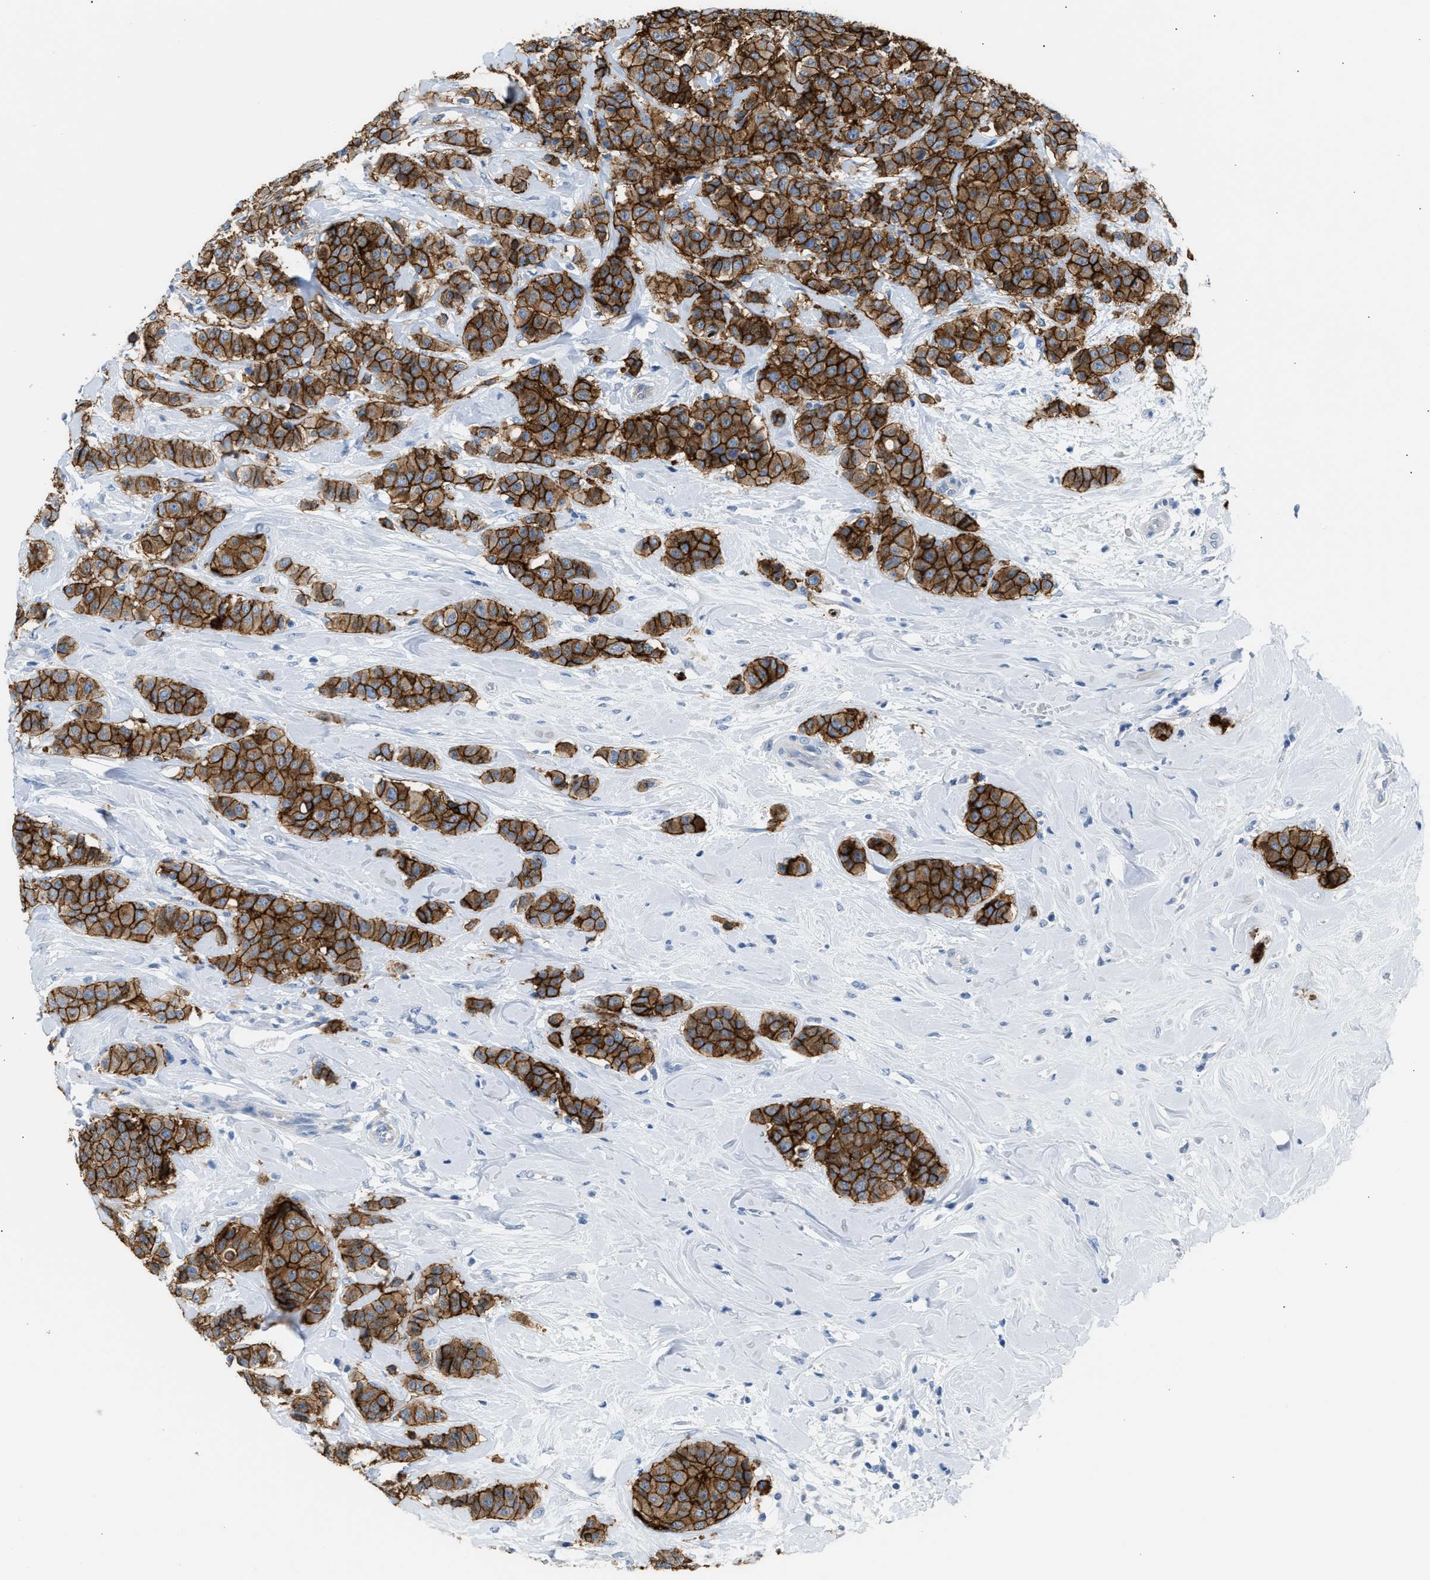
{"staining": {"intensity": "strong", "quantity": ">75%", "location": "cytoplasmic/membranous"}, "tissue": "breast cancer", "cell_type": "Tumor cells", "image_type": "cancer", "snomed": [{"axis": "morphology", "description": "Normal tissue, NOS"}, {"axis": "morphology", "description": "Duct carcinoma"}, {"axis": "topography", "description": "Breast"}], "caption": "Breast cancer (invasive ductal carcinoma) stained with immunohistochemistry (IHC) shows strong cytoplasmic/membranous expression in approximately >75% of tumor cells. The protein of interest is shown in brown color, while the nuclei are stained blue.", "gene": "ERBB2", "patient": {"sex": "female", "age": 40}}